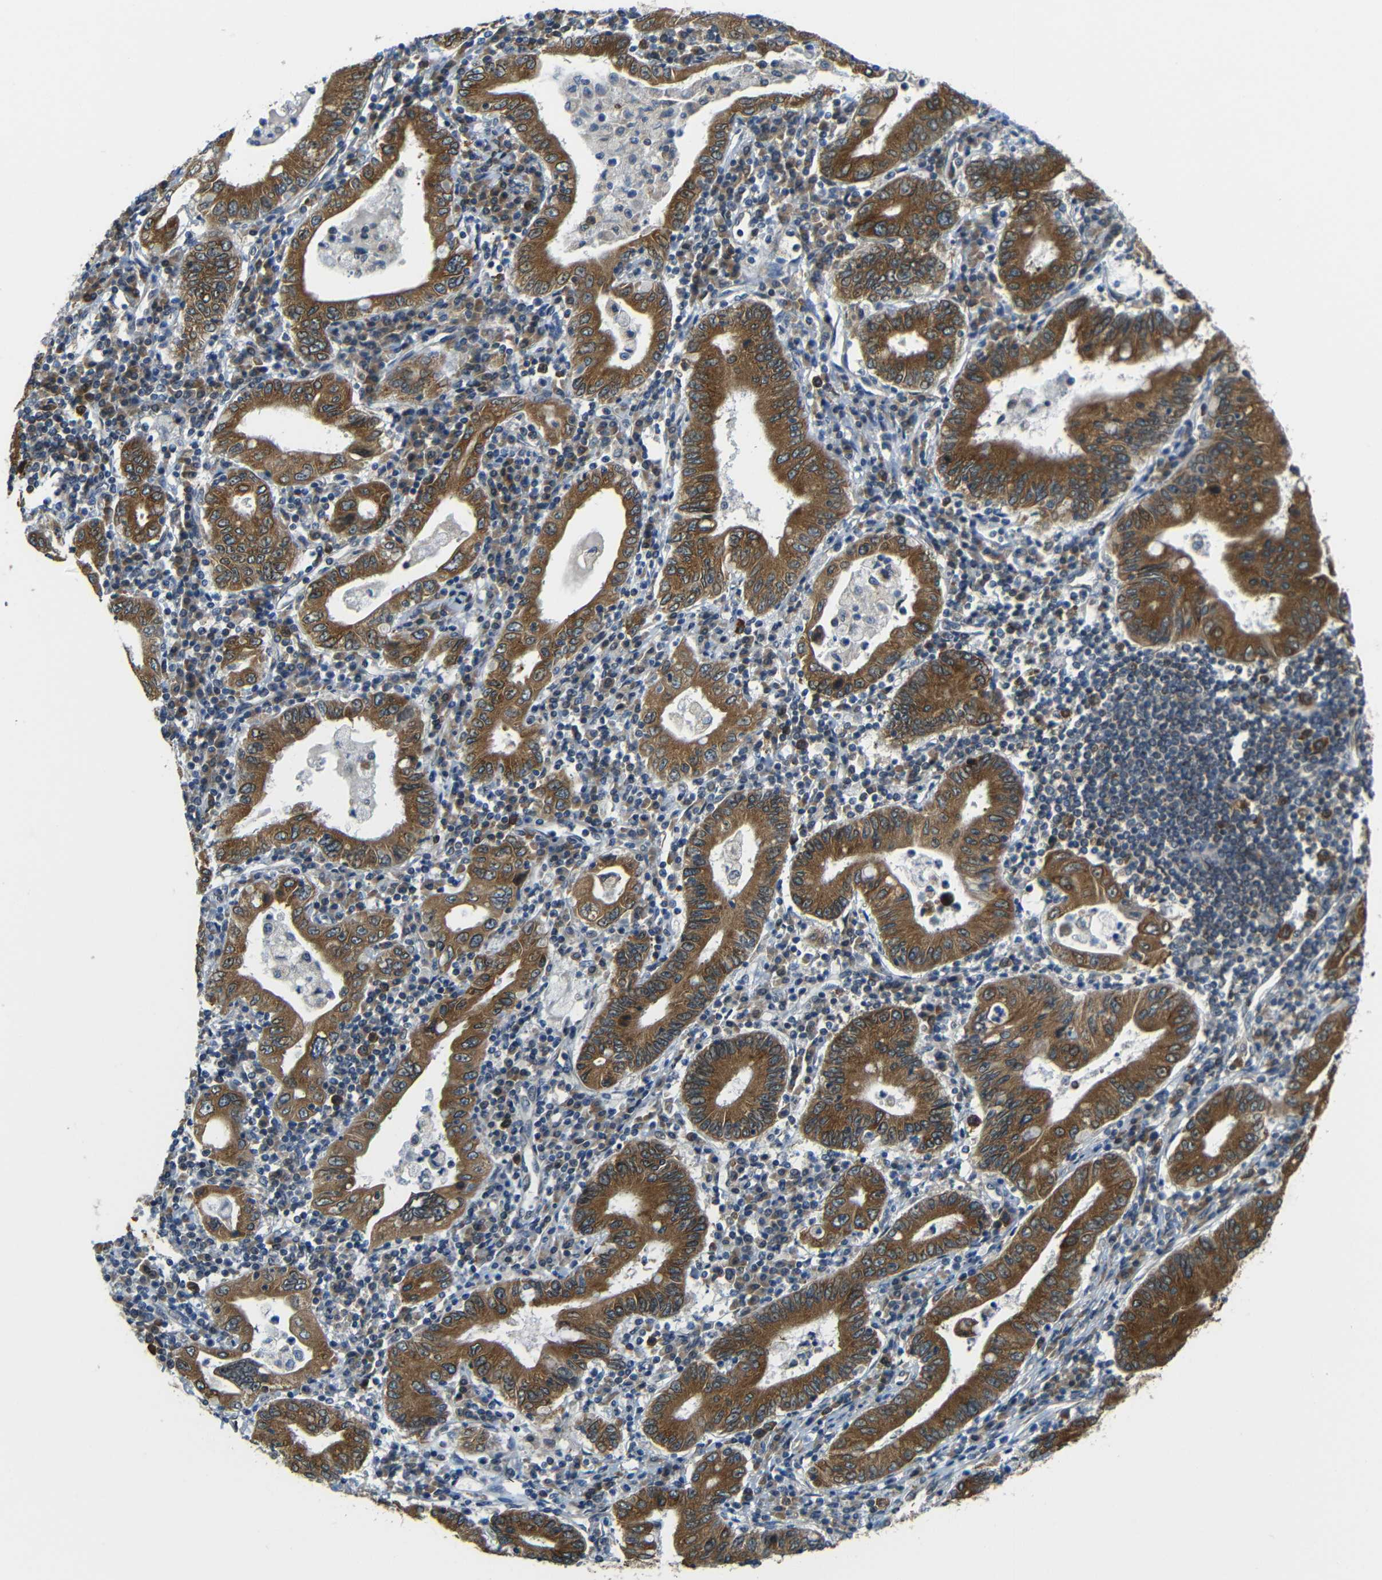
{"staining": {"intensity": "strong", "quantity": ">75%", "location": "cytoplasmic/membranous"}, "tissue": "stomach cancer", "cell_type": "Tumor cells", "image_type": "cancer", "snomed": [{"axis": "morphology", "description": "Normal tissue, NOS"}, {"axis": "morphology", "description": "Adenocarcinoma, NOS"}, {"axis": "topography", "description": "Esophagus"}, {"axis": "topography", "description": "Stomach, upper"}, {"axis": "topography", "description": "Peripheral nerve tissue"}], "caption": "Immunohistochemical staining of stomach cancer demonstrates strong cytoplasmic/membranous protein positivity in about >75% of tumor cells.", "gene": "VAPB", "patient": {"sex": "male", "age": 62}}